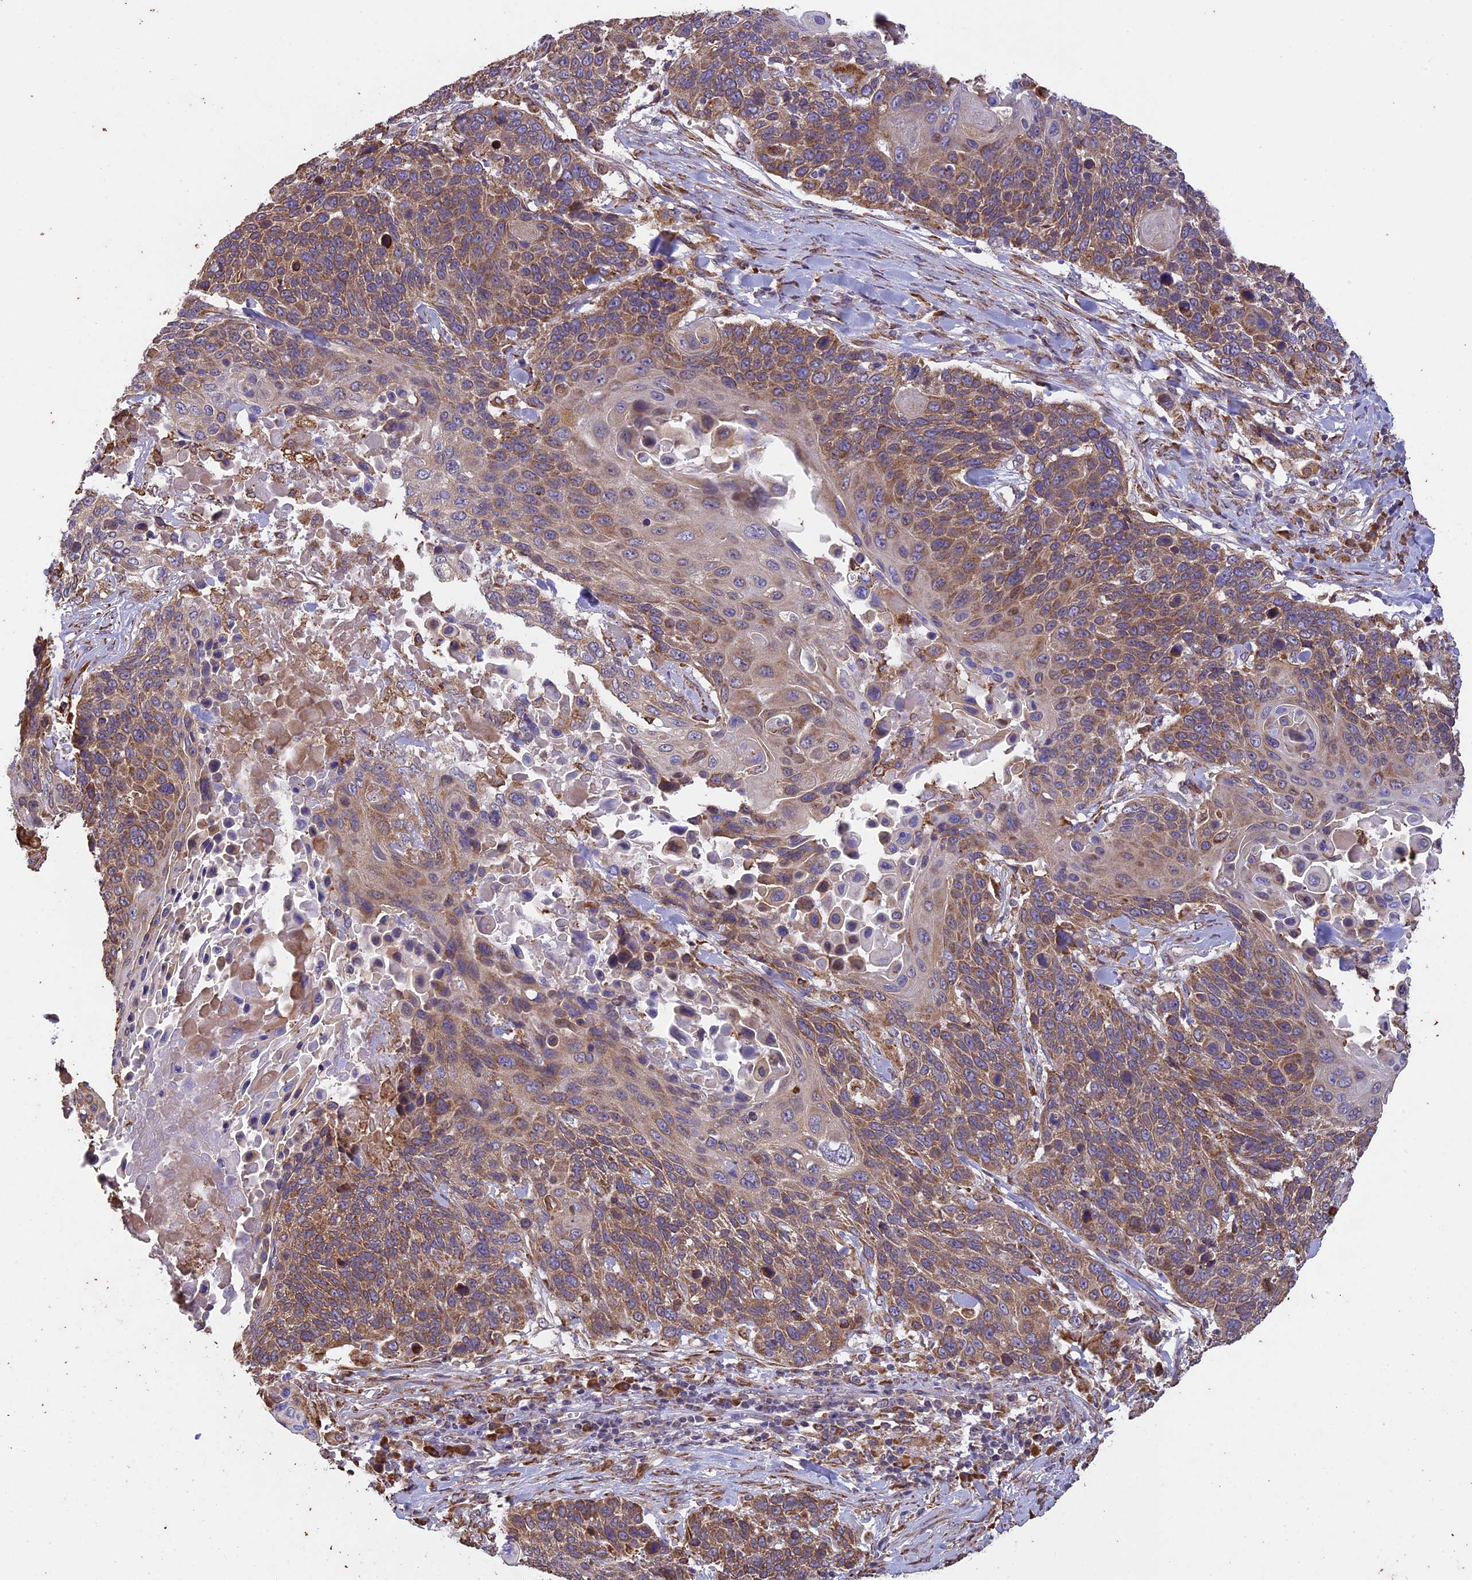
{"staining": {"intensity": "moderate", "quantity": ">75%", "location": "cytoplasmic/membranous"}, "tissue": "lung cancer", "cell_type": "Tumor cells", "image_type": "cancer", "snomed": [{"axis": "morphology", "description": "Squamous cell carcinoma, NOS"}, {"axis": "topography", "description": "Lung"}], "caption": "A photomicrograph of human squamous cell carcinoma (lung) stained for a protein shows moderate cytoplasmic/membranous brown staining in tumor cells.", "gene": "DMRTA2", "patient": {"sex": "male", "age": 66}}